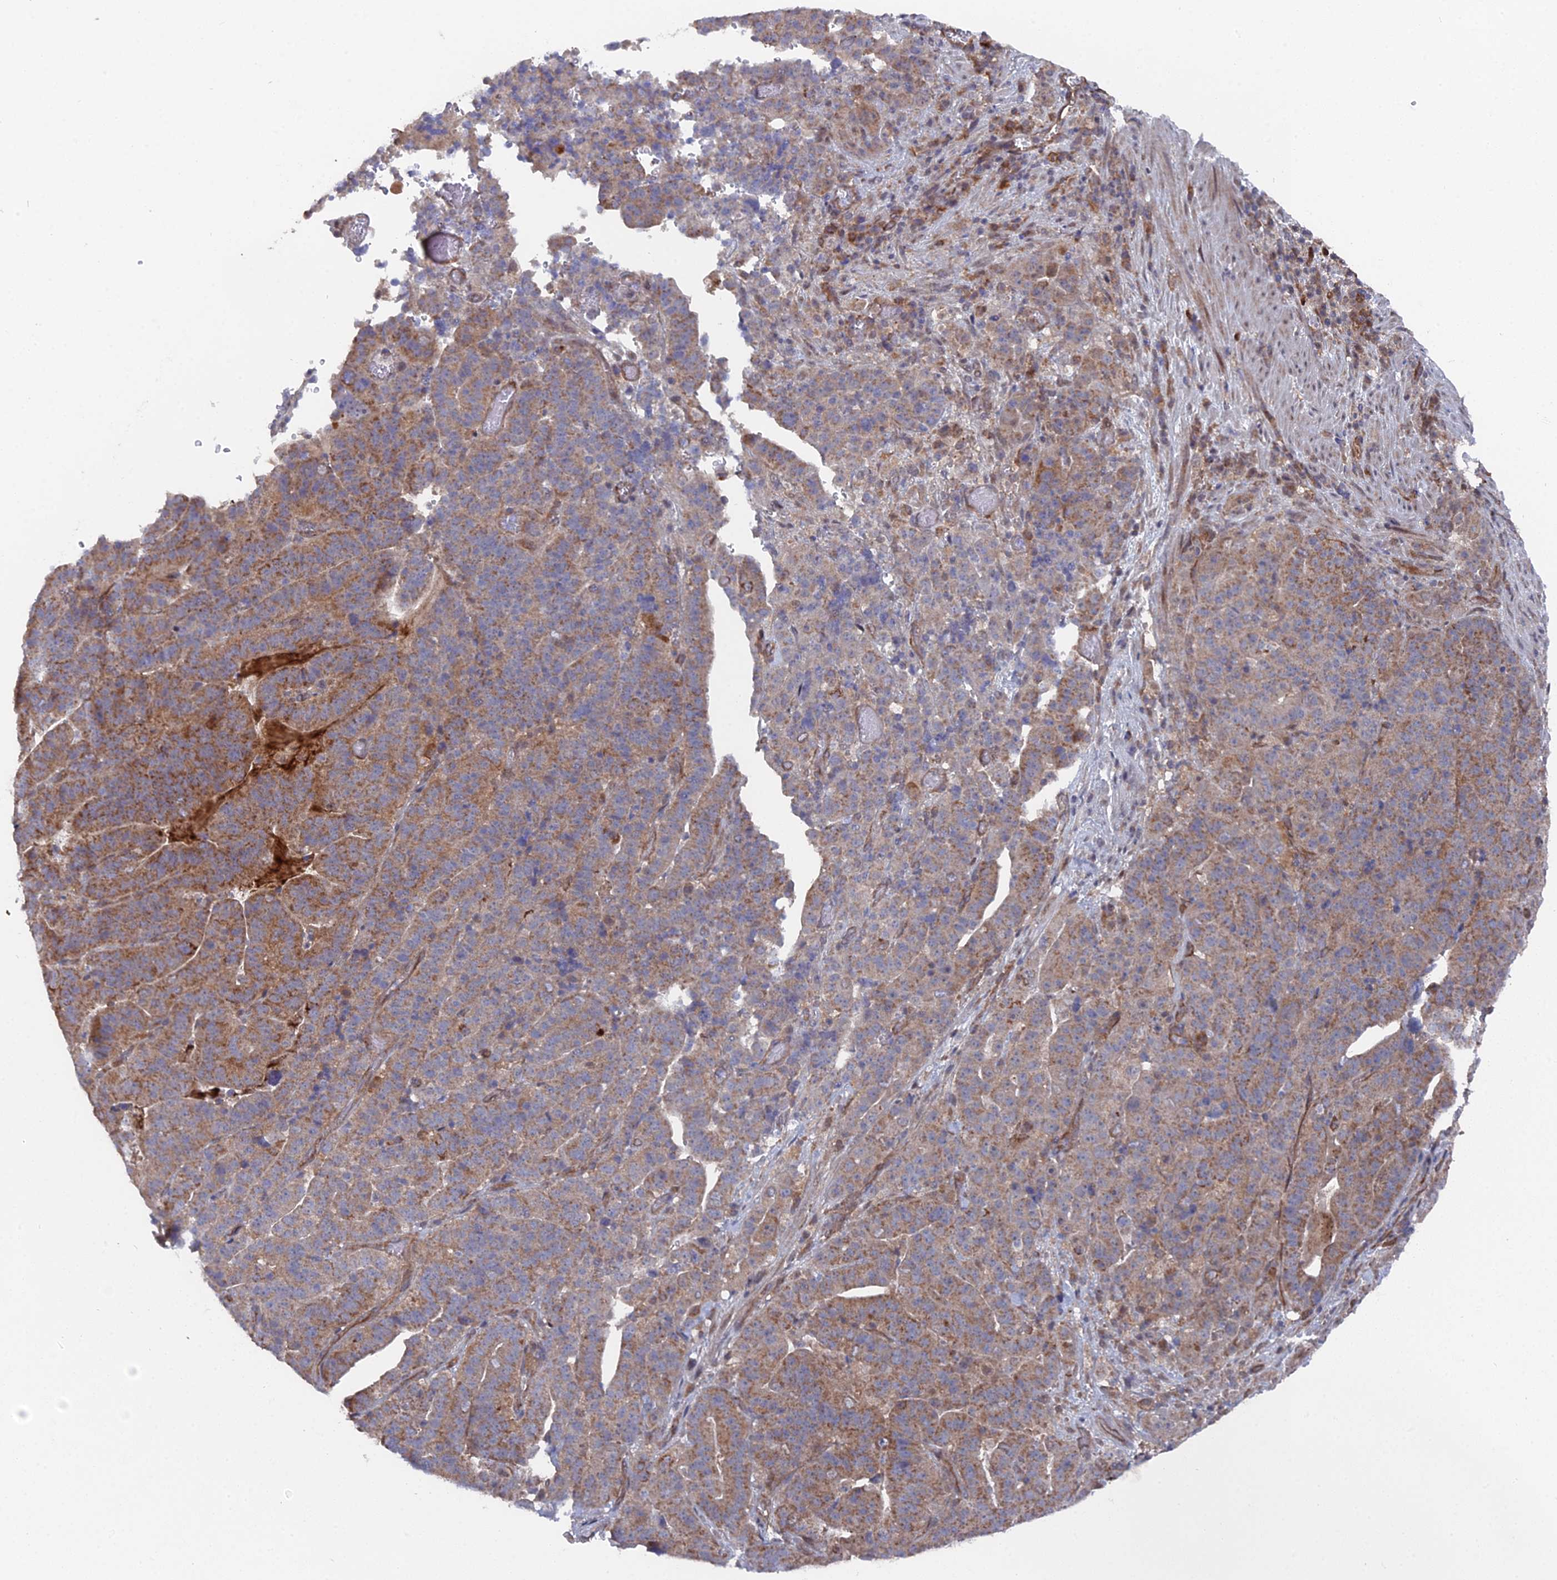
{"staining": {"intensity": "moderate", "quantity": "<25%", "location": "cytoplasmic/membranous"}, "tissue": "stomach cancer", "cell_type": "Tumor cells", "image_type": "cancer", "snomed": [{"axis": "morphology", "description": "Adenocarcinoma, NOS"}, {"axis": "topography", "description": "Stomach"}], "caption": "Stomach cancer tissue demonstrates moderate cytoplasmic/membranous staining in approximately <25% of tumor cells", "gene": "UNC5D", "patient": {"sex": "male", "age": 48}}